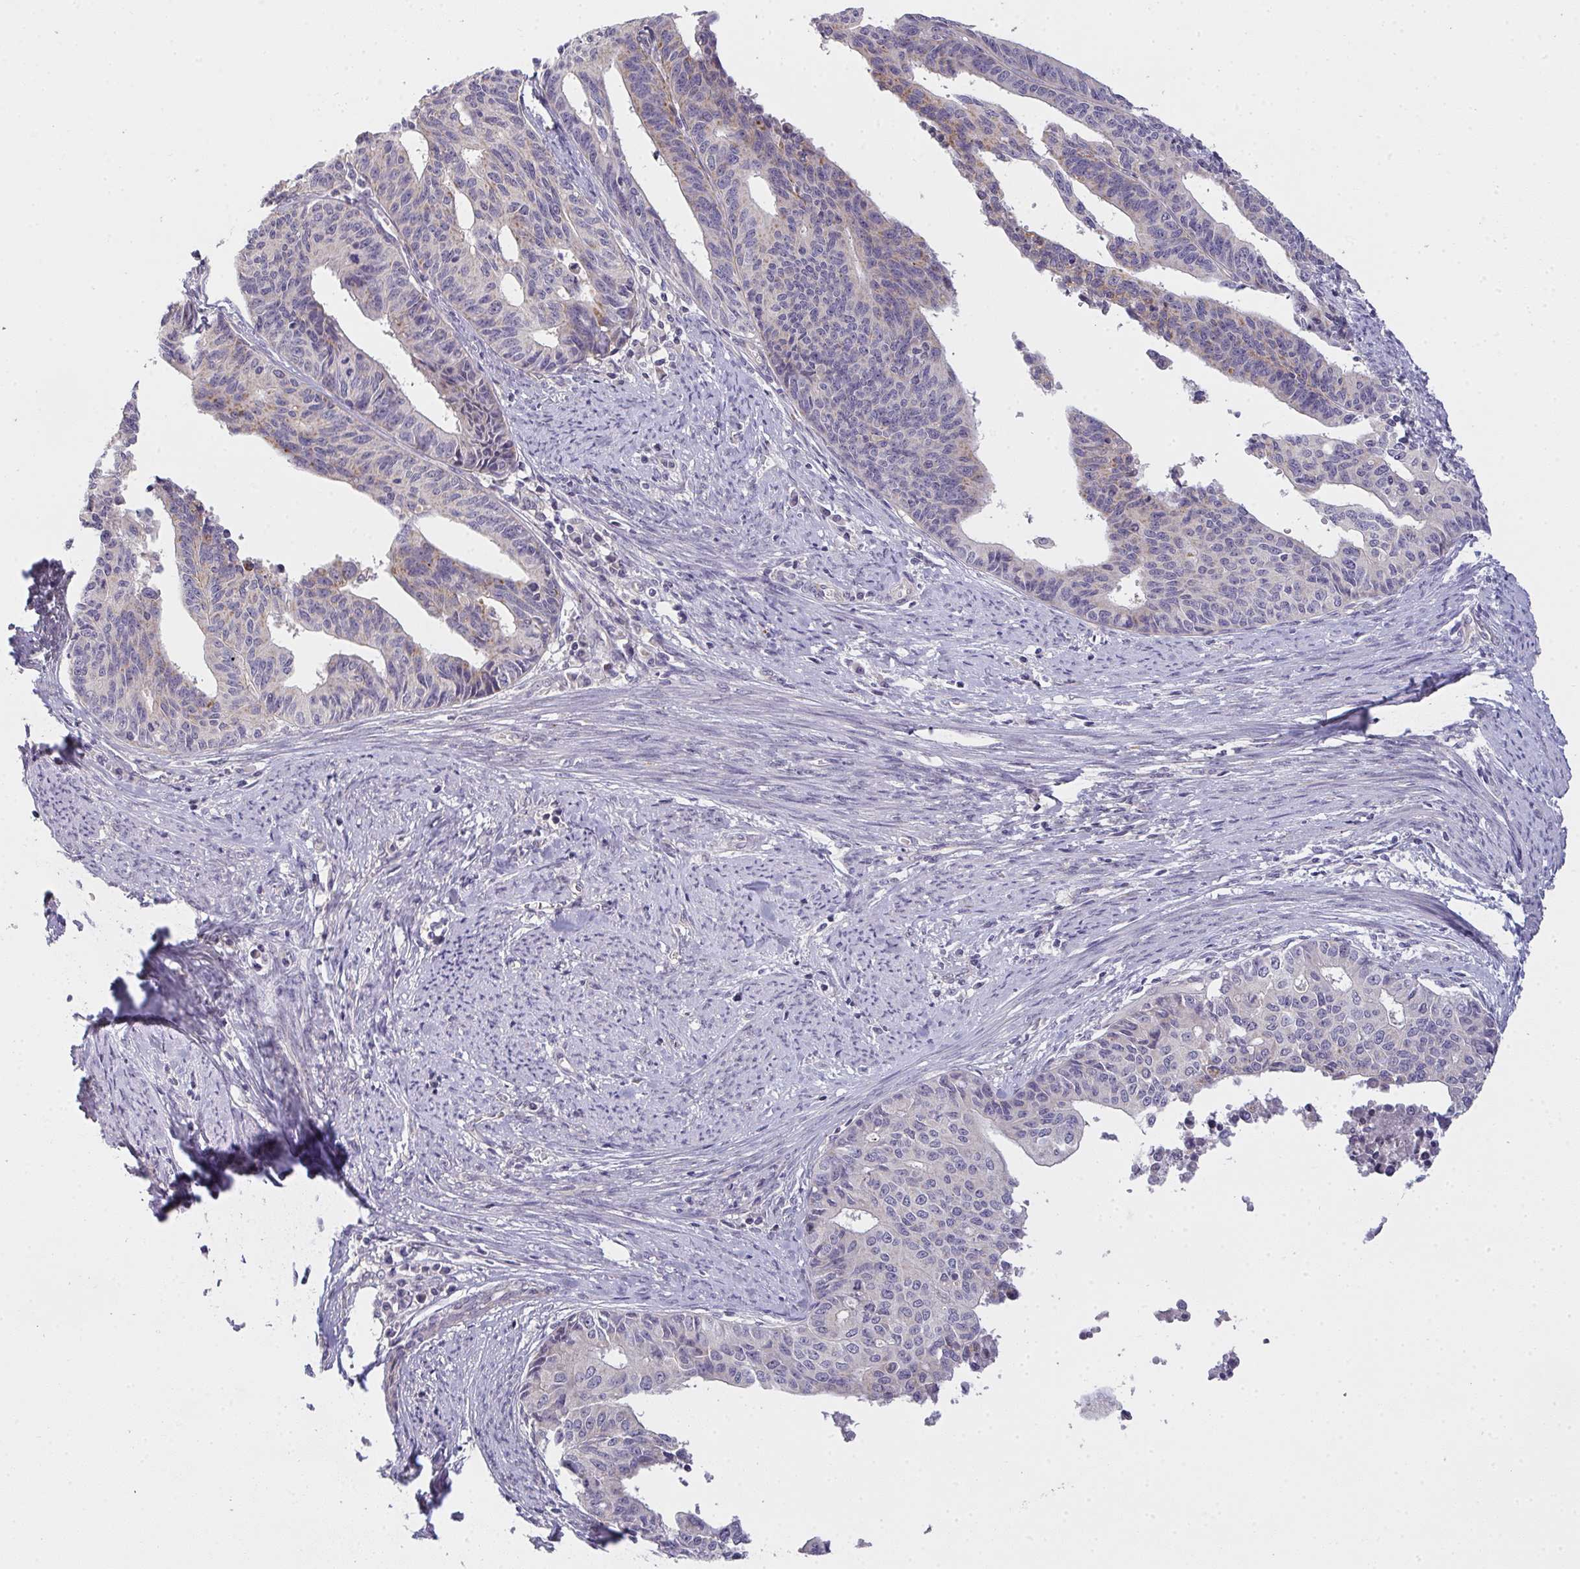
{"staining": {"intensity": "moderate", "quantity": "<25%", "location": "cytoplasmic/membranous"}, "tissue": "endometrial cancer", "cell_type": "Tumor cells", "image_type": "cancer", "snomed": [{"axis": "morphology", "description": "Adenocarcinoma, NOS"}, {"axis": "topography", "description": "Endometrium"}], "caption": "Immunohistochemical staining of human endometrial cancer exhibits low levels of moderate cytoplasmic/membranous protein positivity in approximately <25% of tumor cells.", "gene": "TMEM219", "patient": {"sex": "female", "age": 65}}